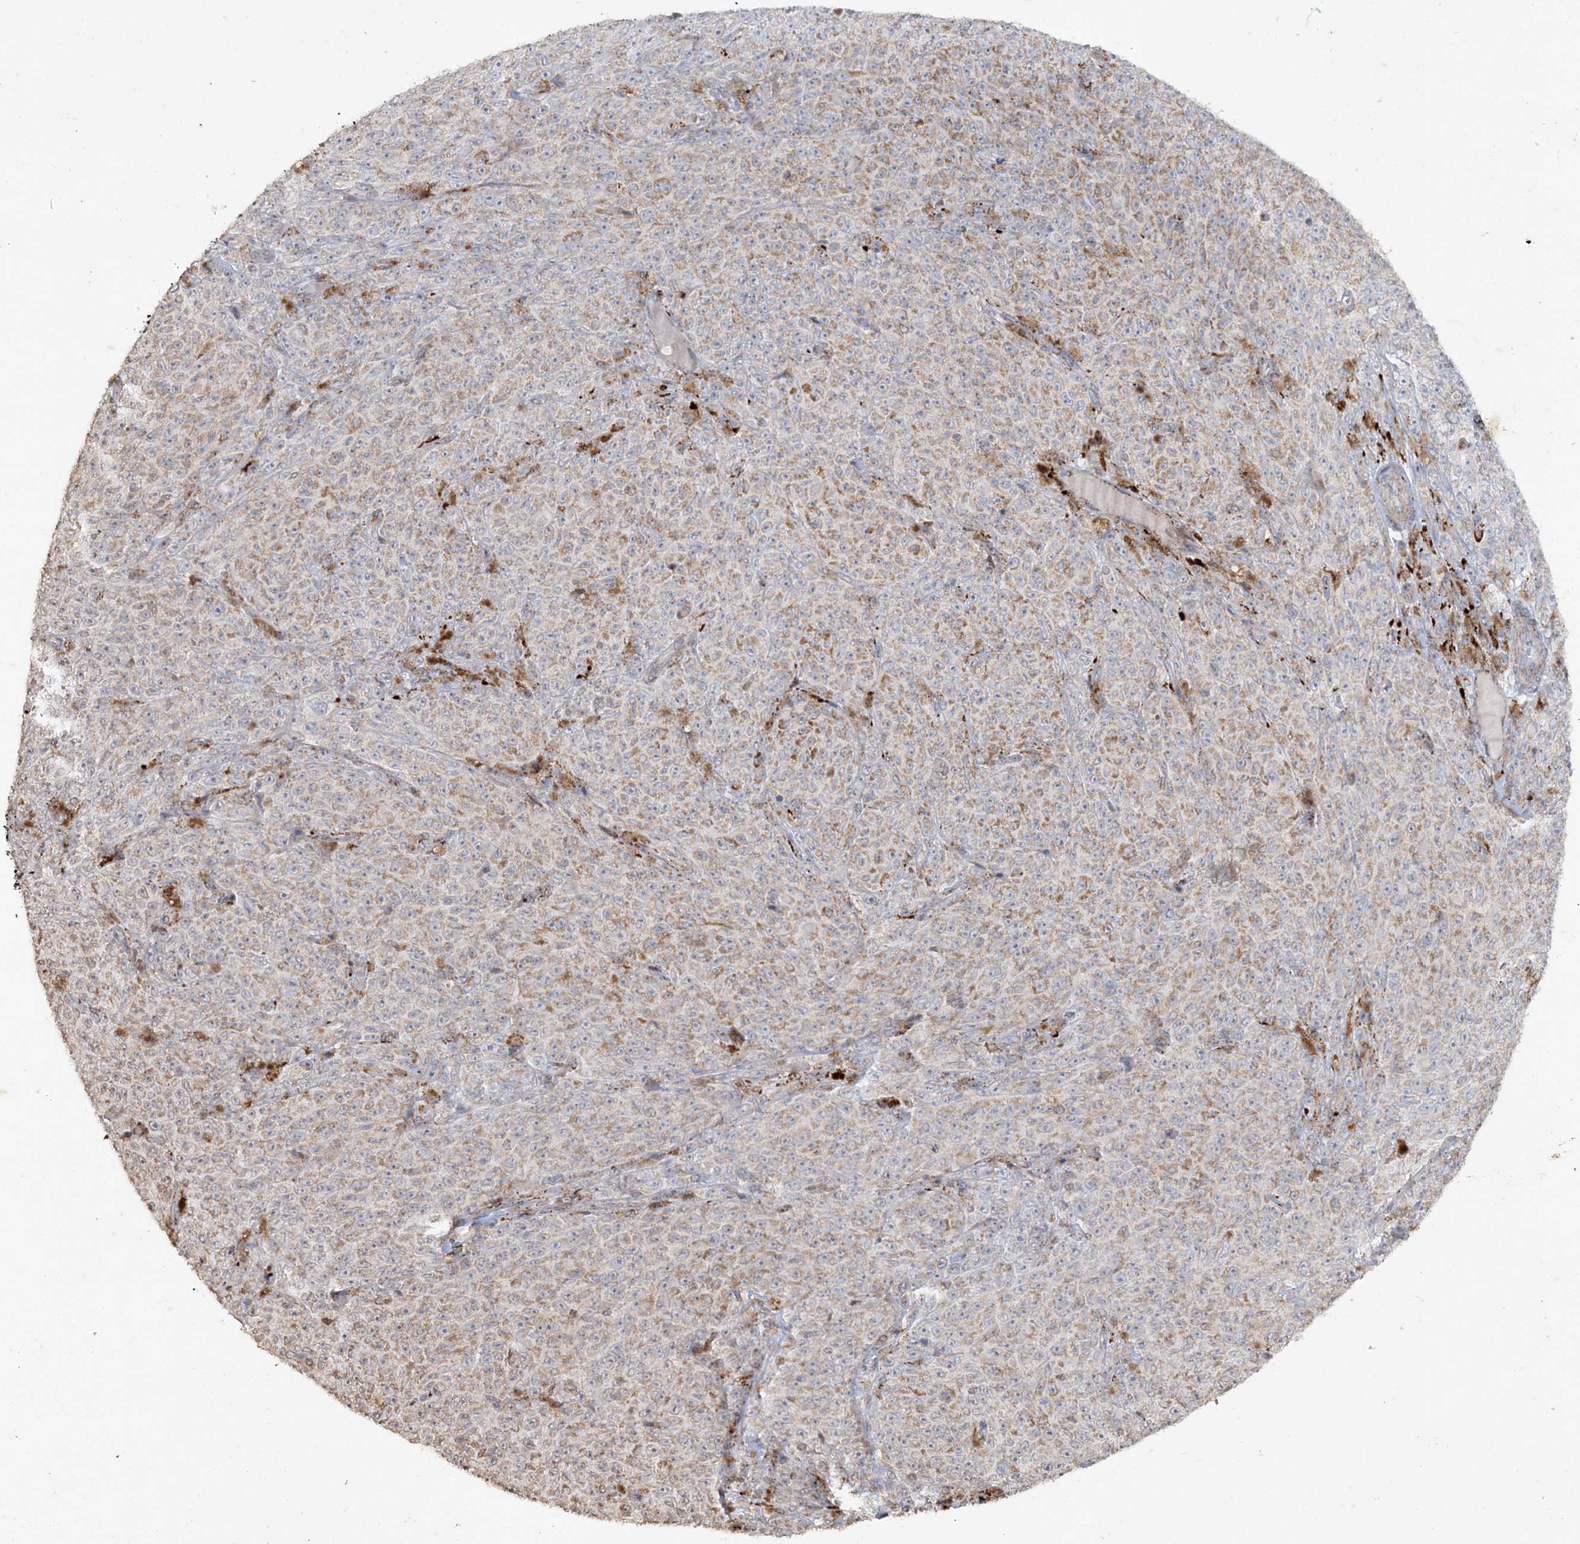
{"staining": {"intensity": "moderate", "quantity": "<25%", "location": "cytoplasmic/membranous"}, "tissue": "melanoma", "cell_type": "Tumor cells", "image_type": "cancer", "snomed": [{"axis": "morphology", "description": "Malignant melanoma, NOS"}, {"axis": "topography", "description": "Skin"}], "caption": "Protein expression analysis of melanoma demonstrates moderate cytoplasmic/membranous expression in about <25% of tumor cells.", "gene": "TTC7A", "patient": {"sex": "female", "age": 82}}